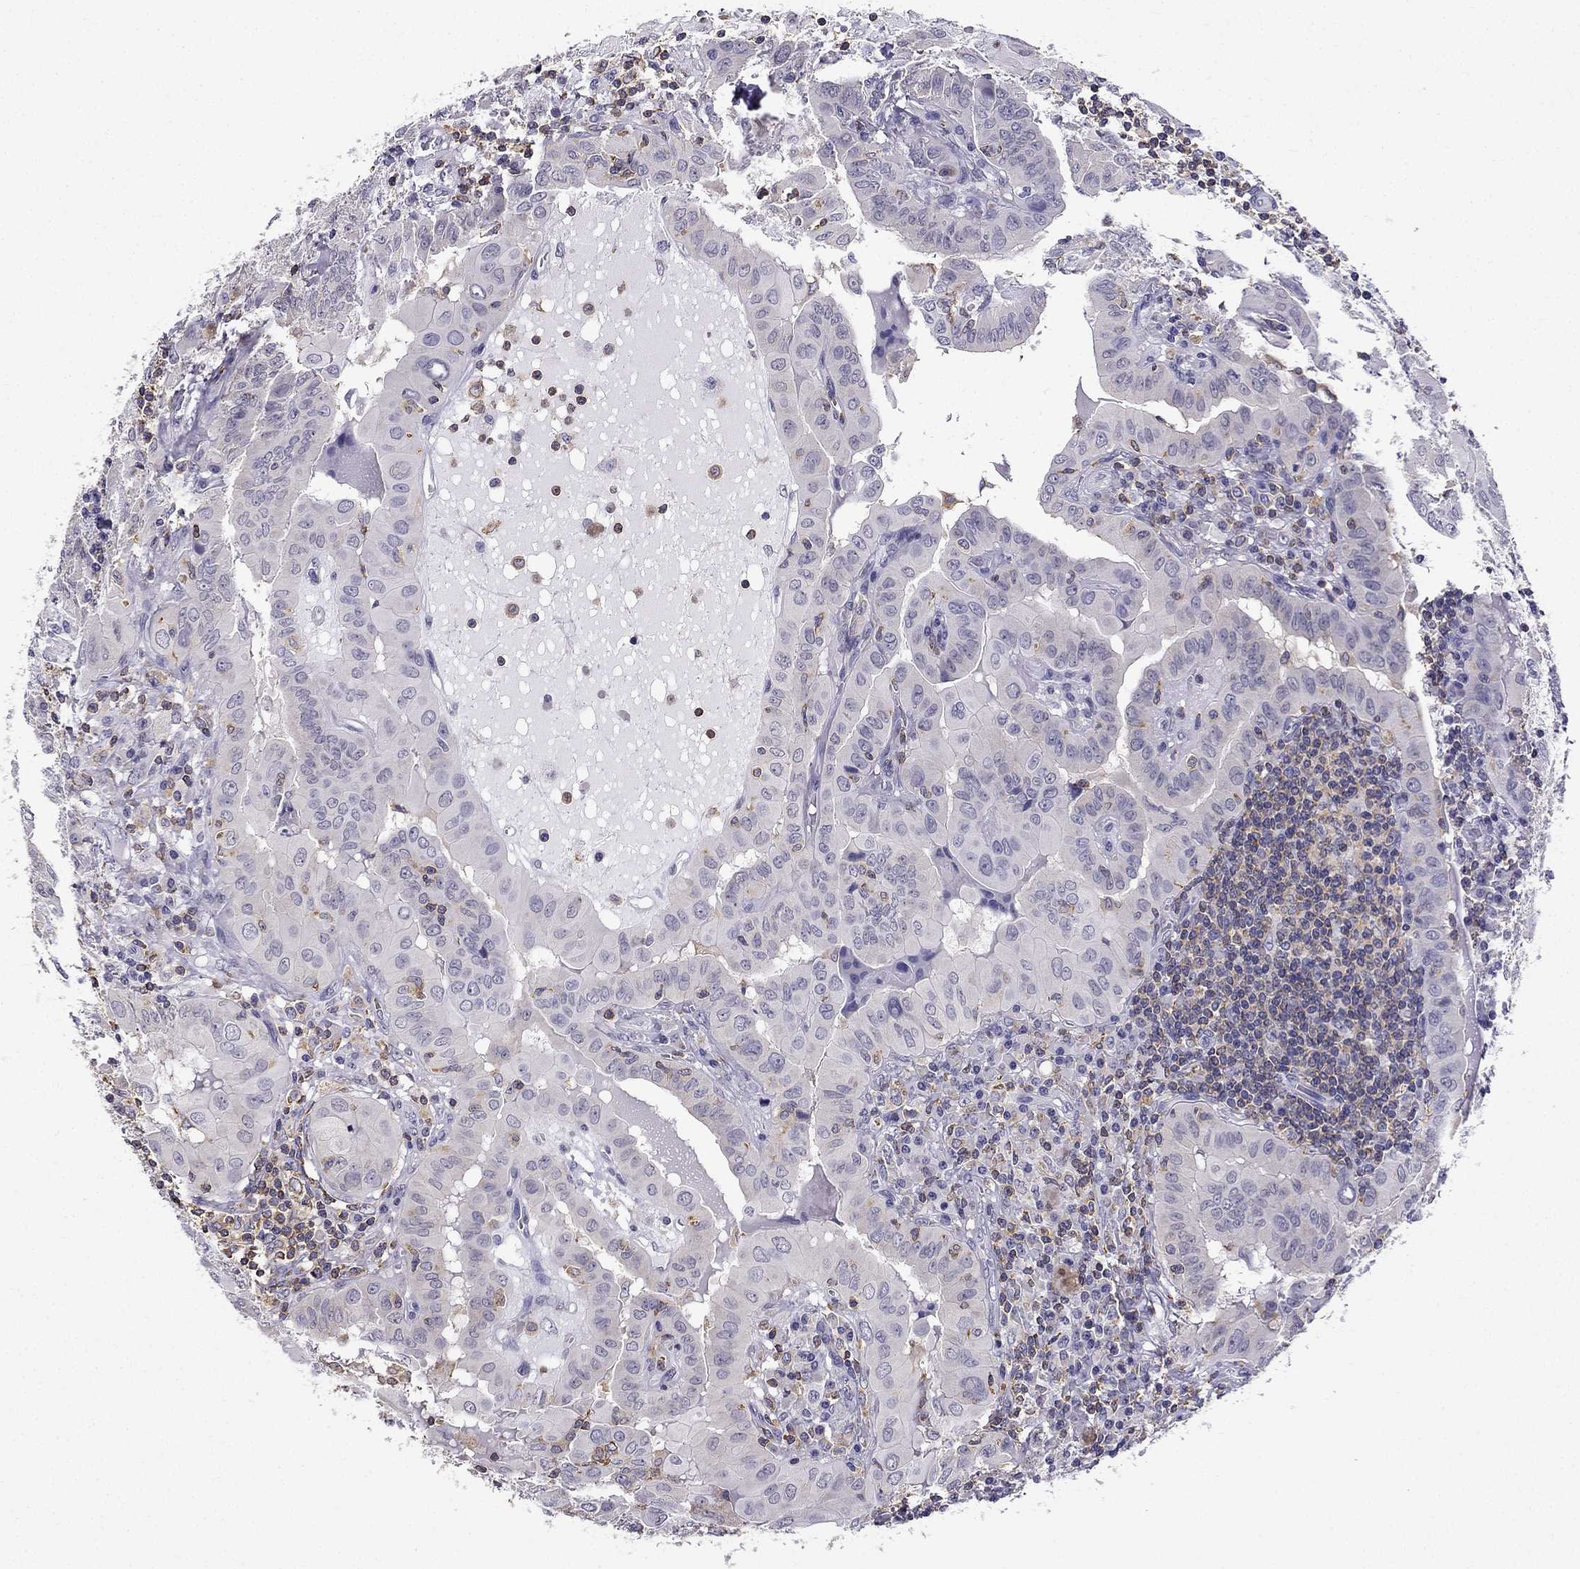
{"staining": {"intensity": "negative", "quantity": "none", "location": "none"}, "tissue": "thyroid cancer", "cell_type": "Tumor cells", "image_type": "cancer", "snomed": [{"axis": "morphology", "description": "Papillary adenocarcinoma, NOS"}, {"axis": "topography", "description": "Thyroid gland"}], "caption": "Tumor cells show no significant protein staining in thyroid cancer (papillary adenocarcinoma). Nuclei are stained in blue.", "gene": "CCK", "patient": {"sex": "female", "age": 37}}